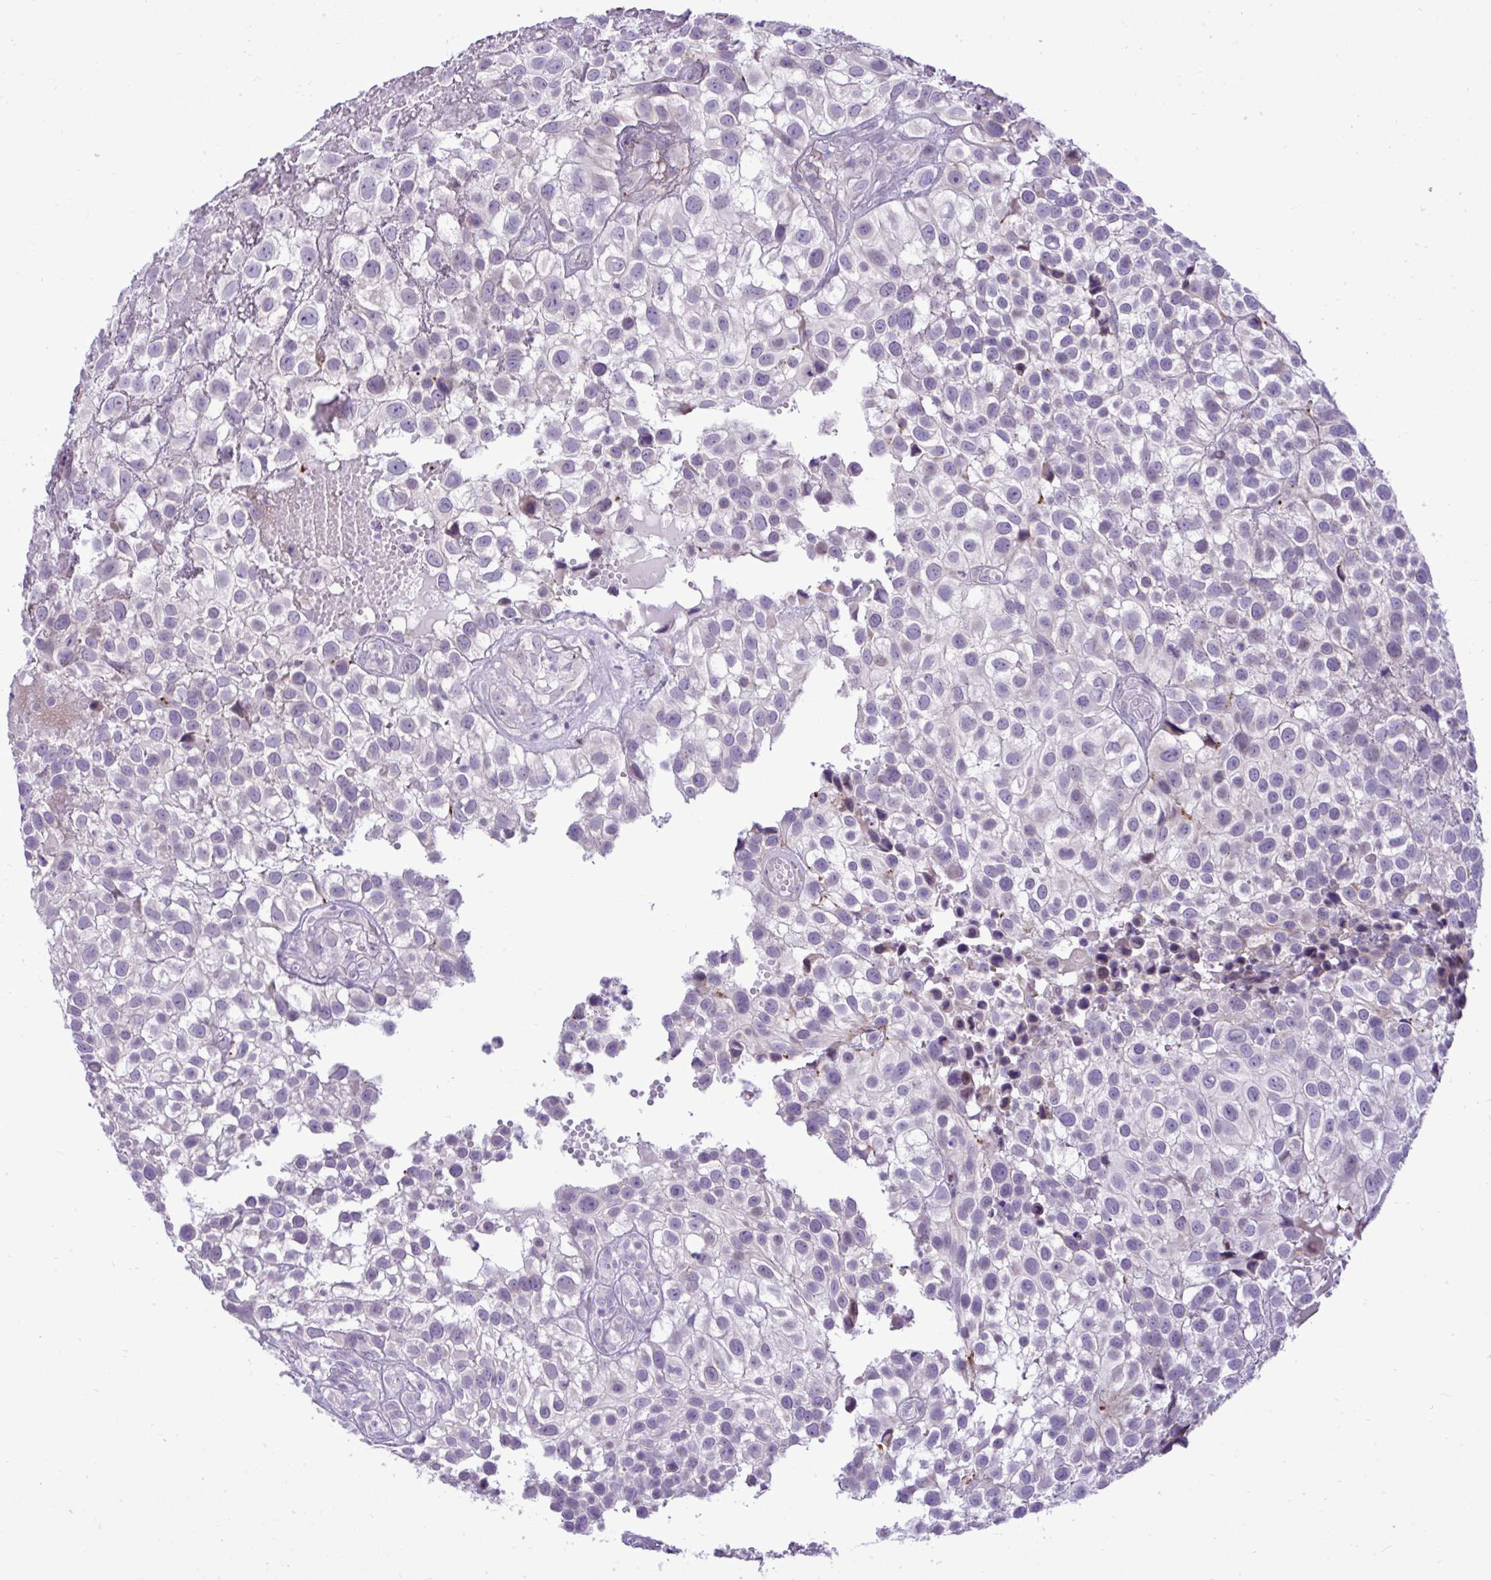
{"staining": {"intensity": "negative", "quantity": "none", "location": "none"}, "tissue": "urothelial cancer", "cell_type": "Tumor cells", "image_type": "cancer", "snomed": [{"axis": "morphology", "description": "Urothelial carcinoma, High grade"}, {"axis": "topography", "description": "Urinary bladder"}], "caption": "Immunohistochemical staining of urothelial cancer displays no significant staining in tumor cells.", "gene": "SPAG1", "patient": {"sex": "male", "age": 56}}